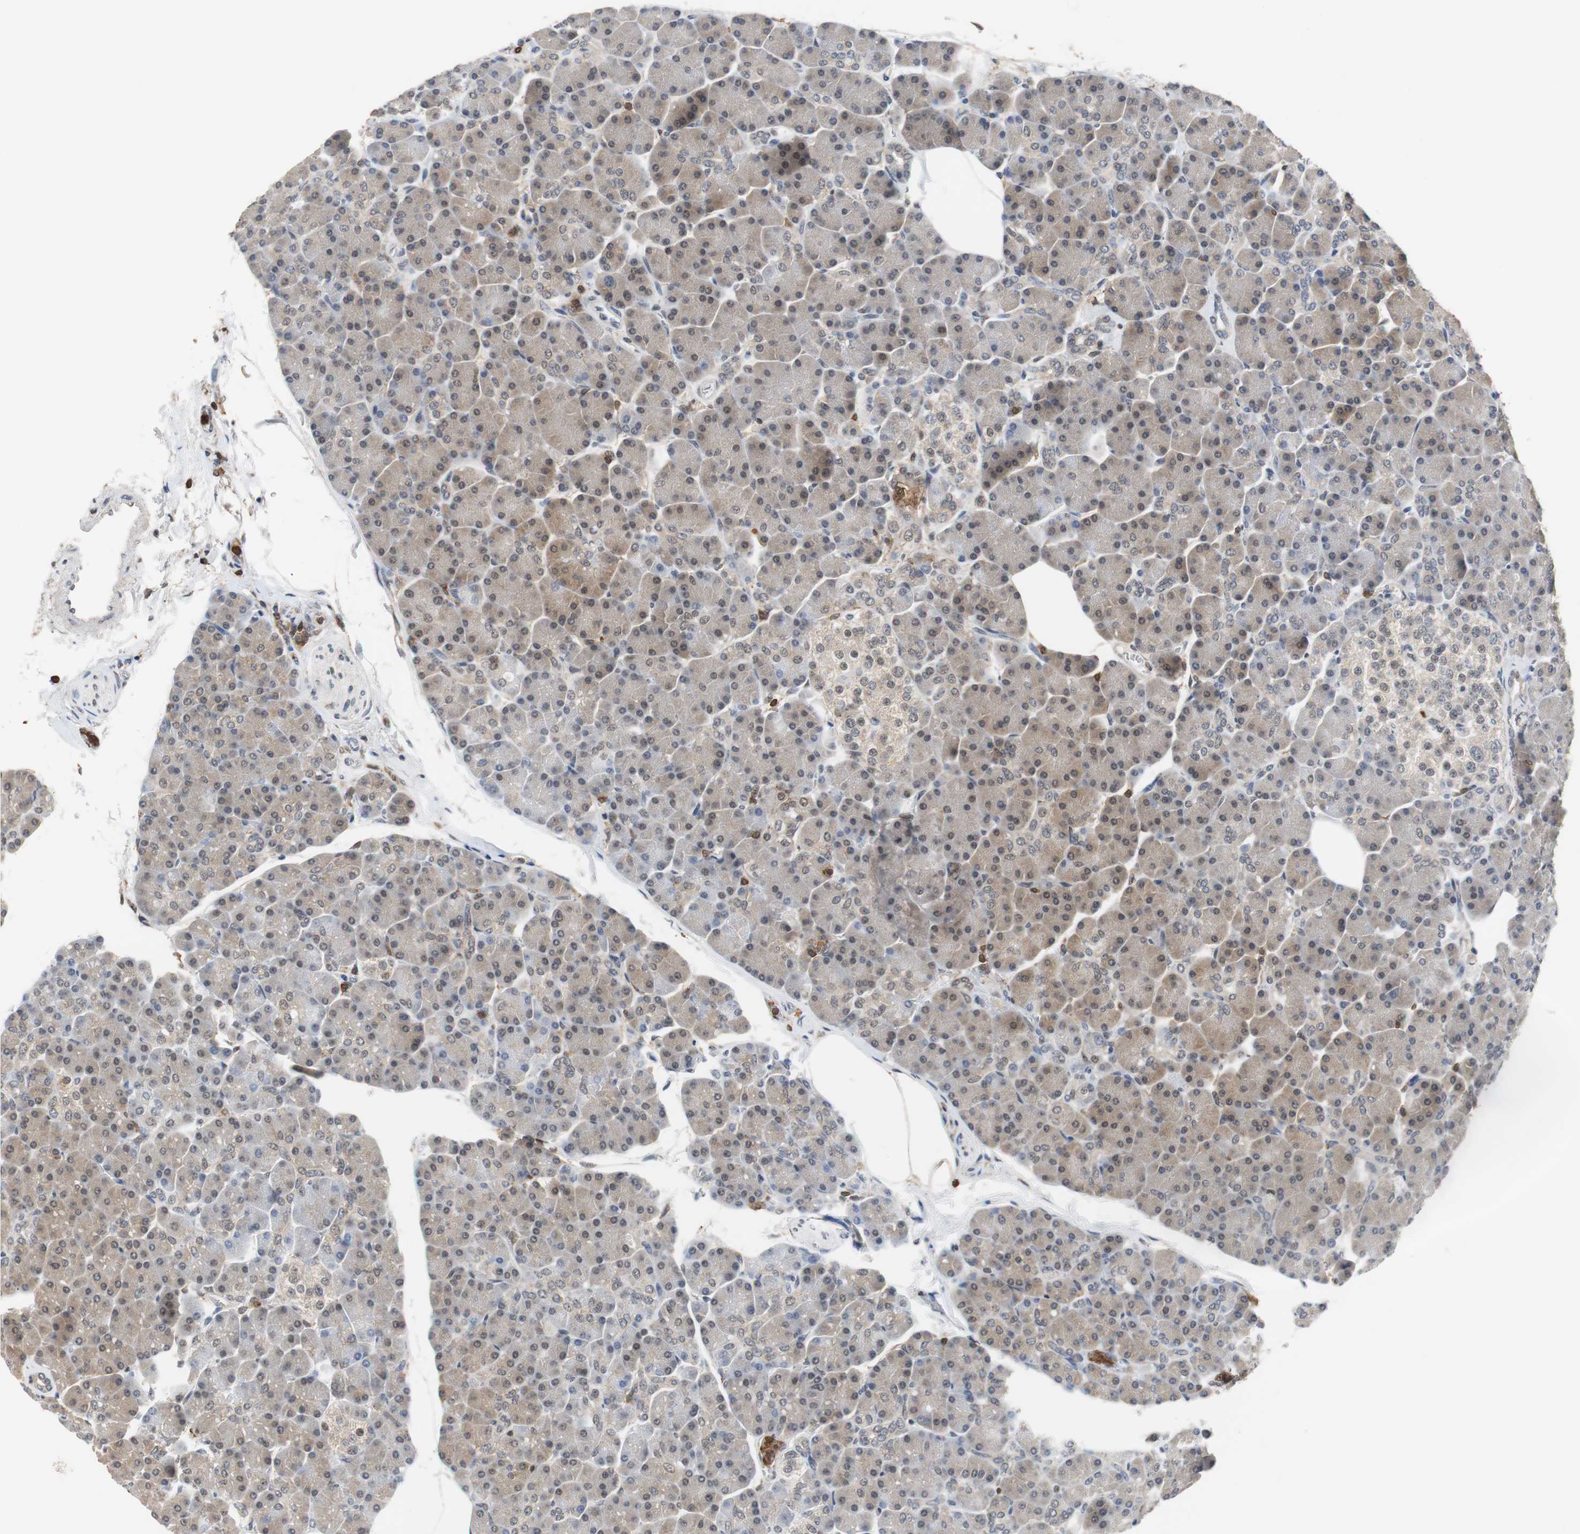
{"staining": {"intensity": "moderate", "quantity": ">75%", "location": "cytoplasmic/membranous,nuclear"}, "tissue": "pancreas", "cell_type": "Exocrine glandular cells", "image_type": "normal", "snomed": [{"axis": "morphology", "description": "Normal tissue, NOS"}, {"axis": "topography", "description": "Pancreas"}], "caption": "This photomicrograph reveals normal pancreas stained with IHC to label a protein in brown. The cytoplasmic/membranous,nuclear of exocrine glandular cells show moderate positivity for the protein. Nuclei are counter-stained blue.", "gene": "SIRT1", "patient": {"sex": "female", "age": 43}}